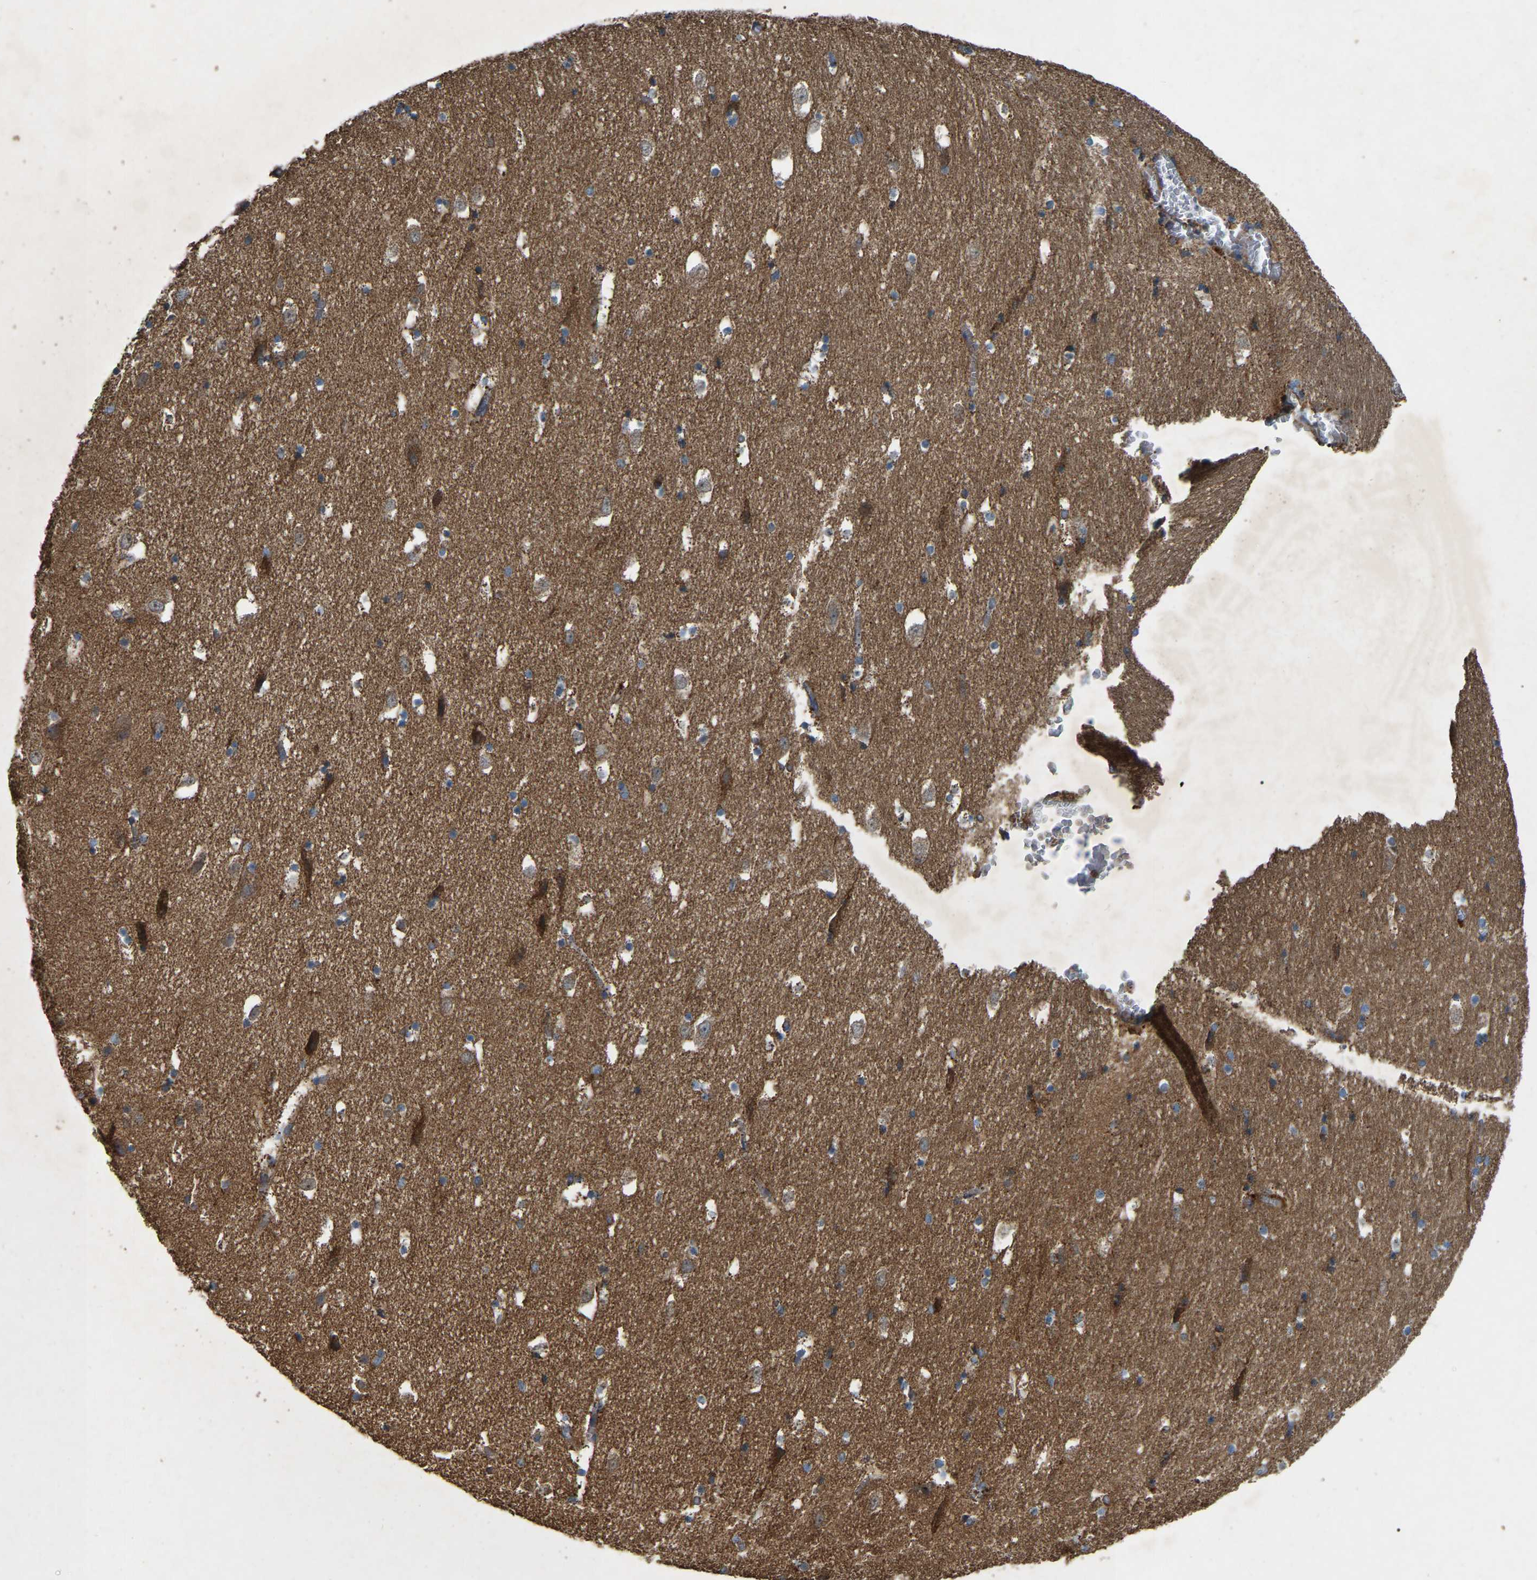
{"staining": {"intensity": "moderate", "quantity": "25%-75%", "location": "cytoplasmic/membranous"}, "tissue": "hippocampus", "cell_type": "Glial cells", "image_type": "normal", "snomed": [{"axis": "morphology", "description": "Normal tissue, NOS"}, {"axis": "topography", "description": "Hippocampus"}], "caption": "Immunohistochemical staining of benign hippocampus displays moderate cytoplasmic/membranous protein positivity in approximately 25%-75% of glial cells.", "gene": "SAMD9L", "patient": {"sex": "male", "age": 45}}